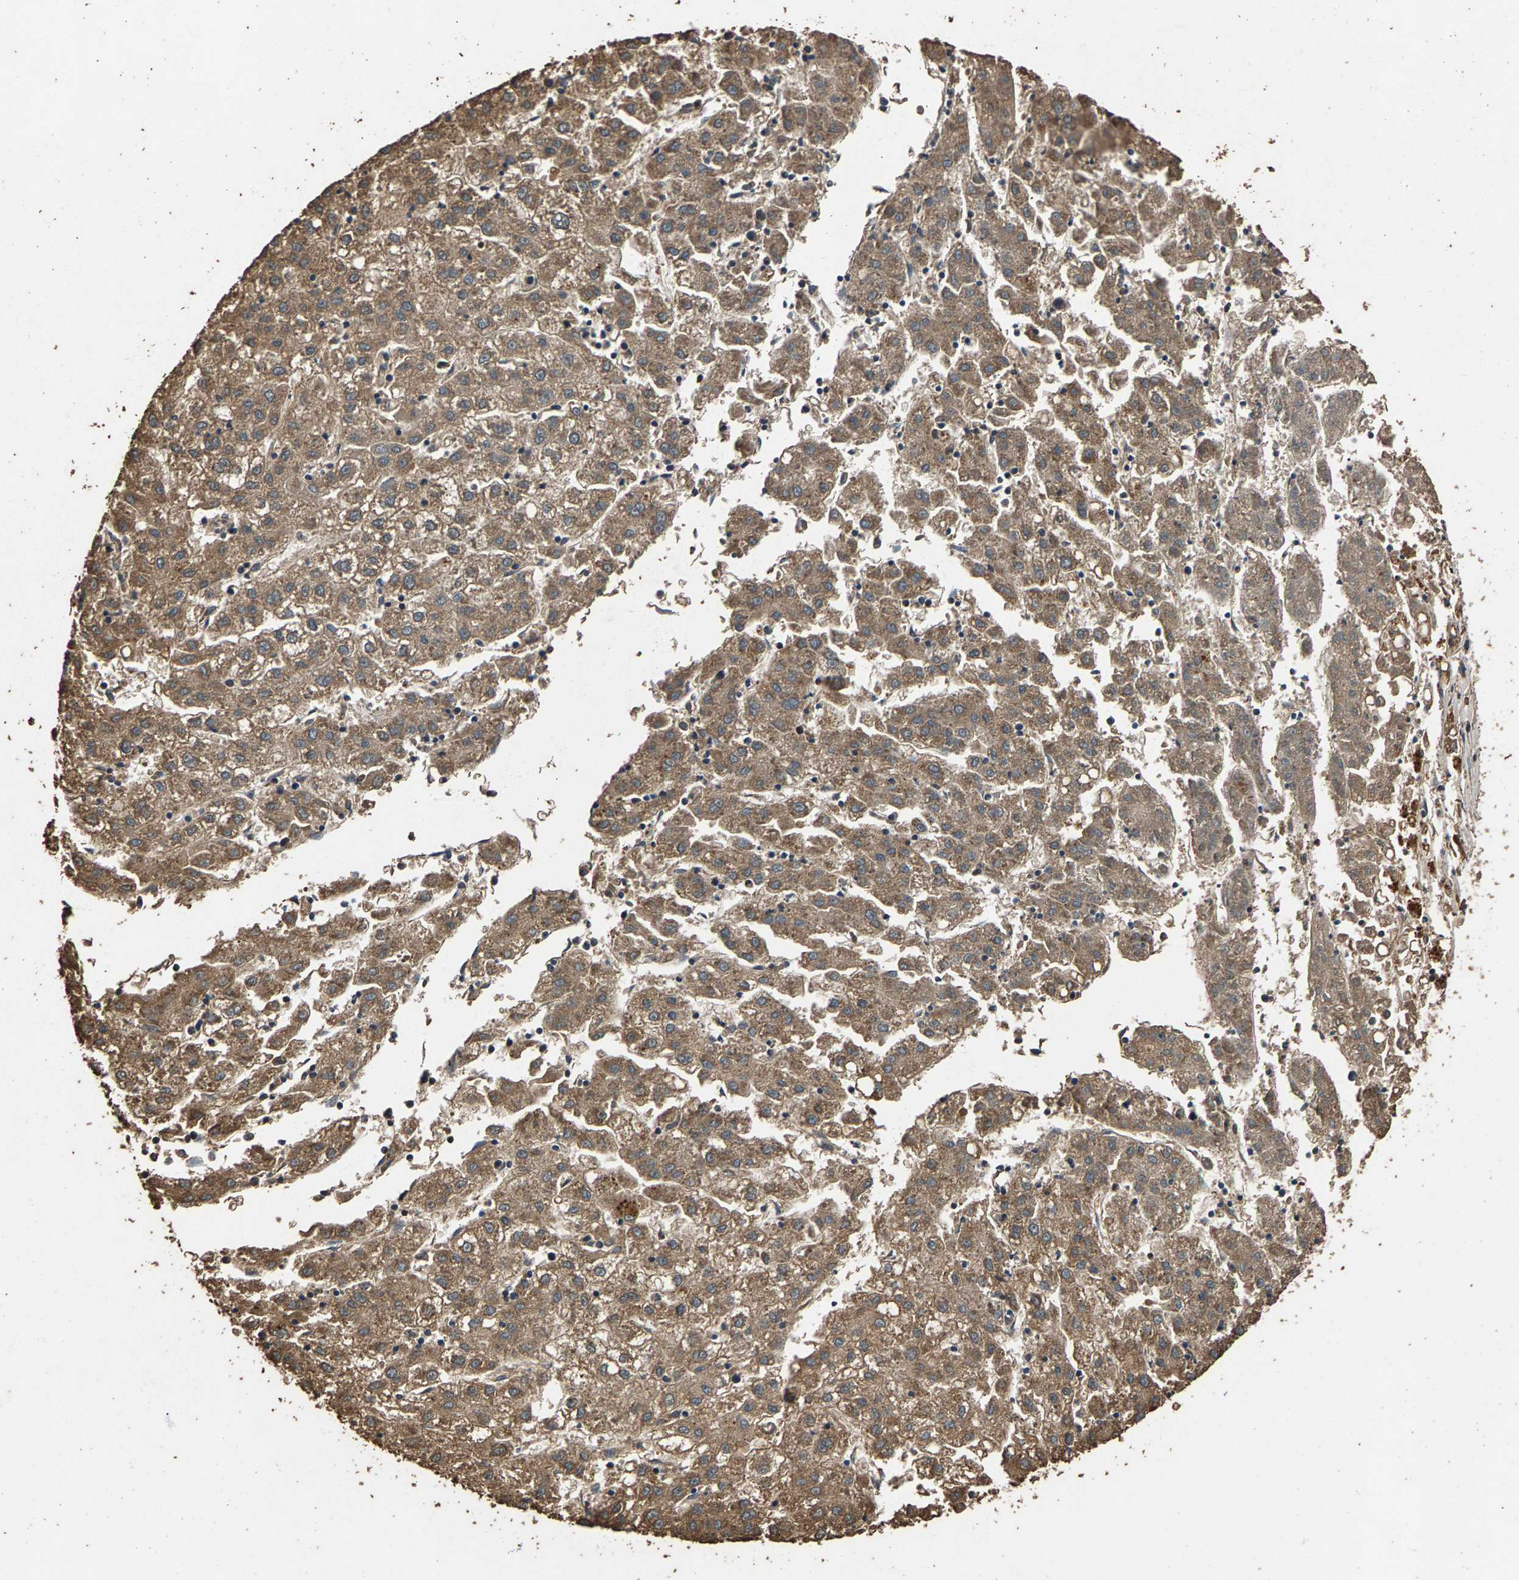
{"staining": {"intensity": "moderate", "quantity": ">75%", "location": "cytoplasmic/membranous"}, "tissue": "liver cancer", "cell_type": "Tumor cells", "image_type": "cancer", "snomed": [{"axis": "morphology", "description": "Carcinoma, Hepatocellular, NOS"}, {"axis": "topography", "description": "Liver"}], "caption": "Human liver cancer stained with a brown dye reveals moderate cytoplasmic/membranous positive positivity in about >75% of tumor cells.", "gene": "MRPL27", "patient": {"sex": "male", "age": 72}}